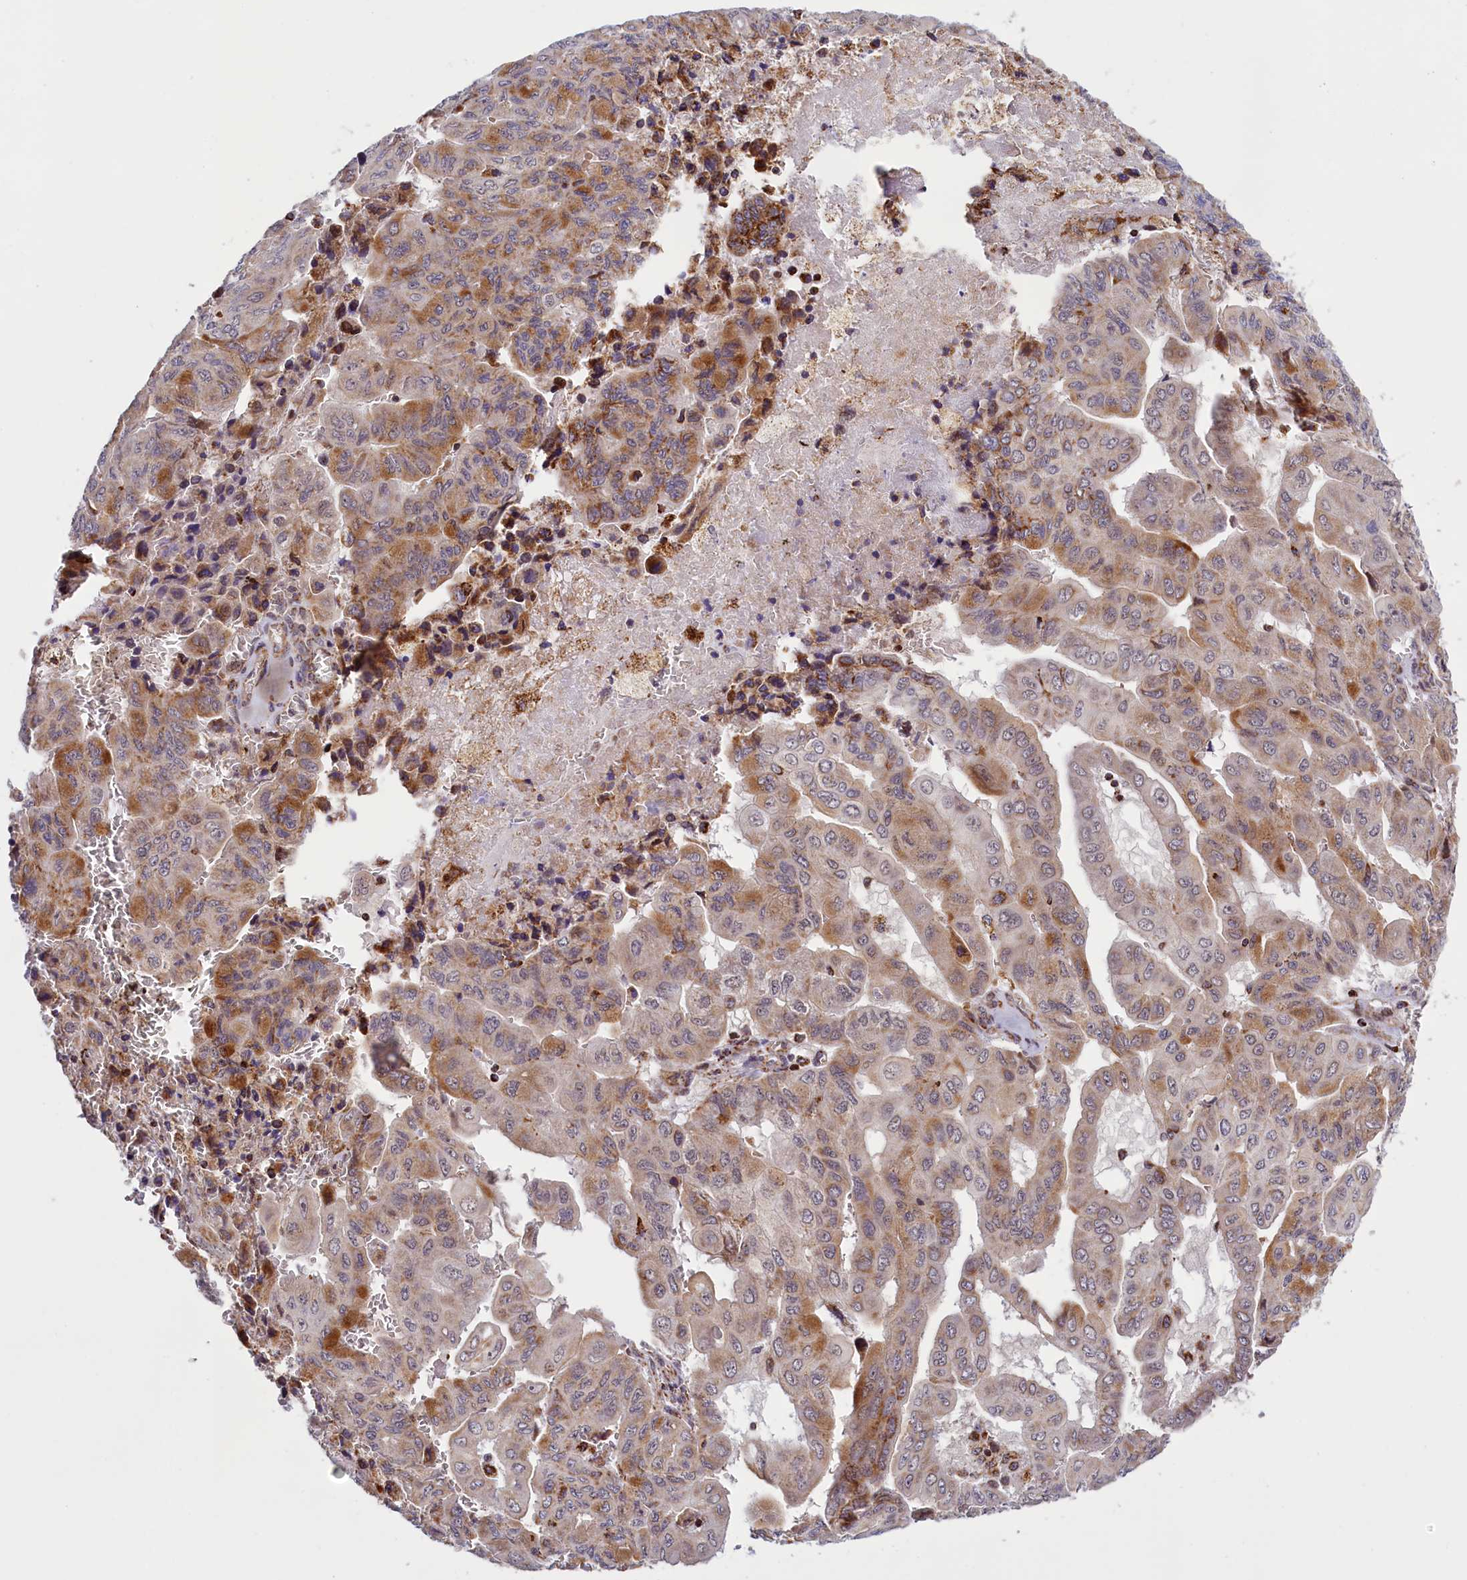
{"staining": {"intensity": "moderate", "quantity": ">75%", "location": "cytoplasmic/membranous"}, "tissue": "pancreatic cancer", "cell_type": "Tumor cells", "image_type": "cancer", "snomed": [{"axis": "morphology", "description": "Adenocarcinoma, NOS"}, {"axis": "topography", "description": "Pancreas"}], "caption": "Moderate cytoplasmic/membranous positivity is appreciated in approximately >75% of tumor cells in adenocarcinoma (pancreatic).", "gene": "DYNC2H1", "patient": {"sex": "male", "age": 51}}